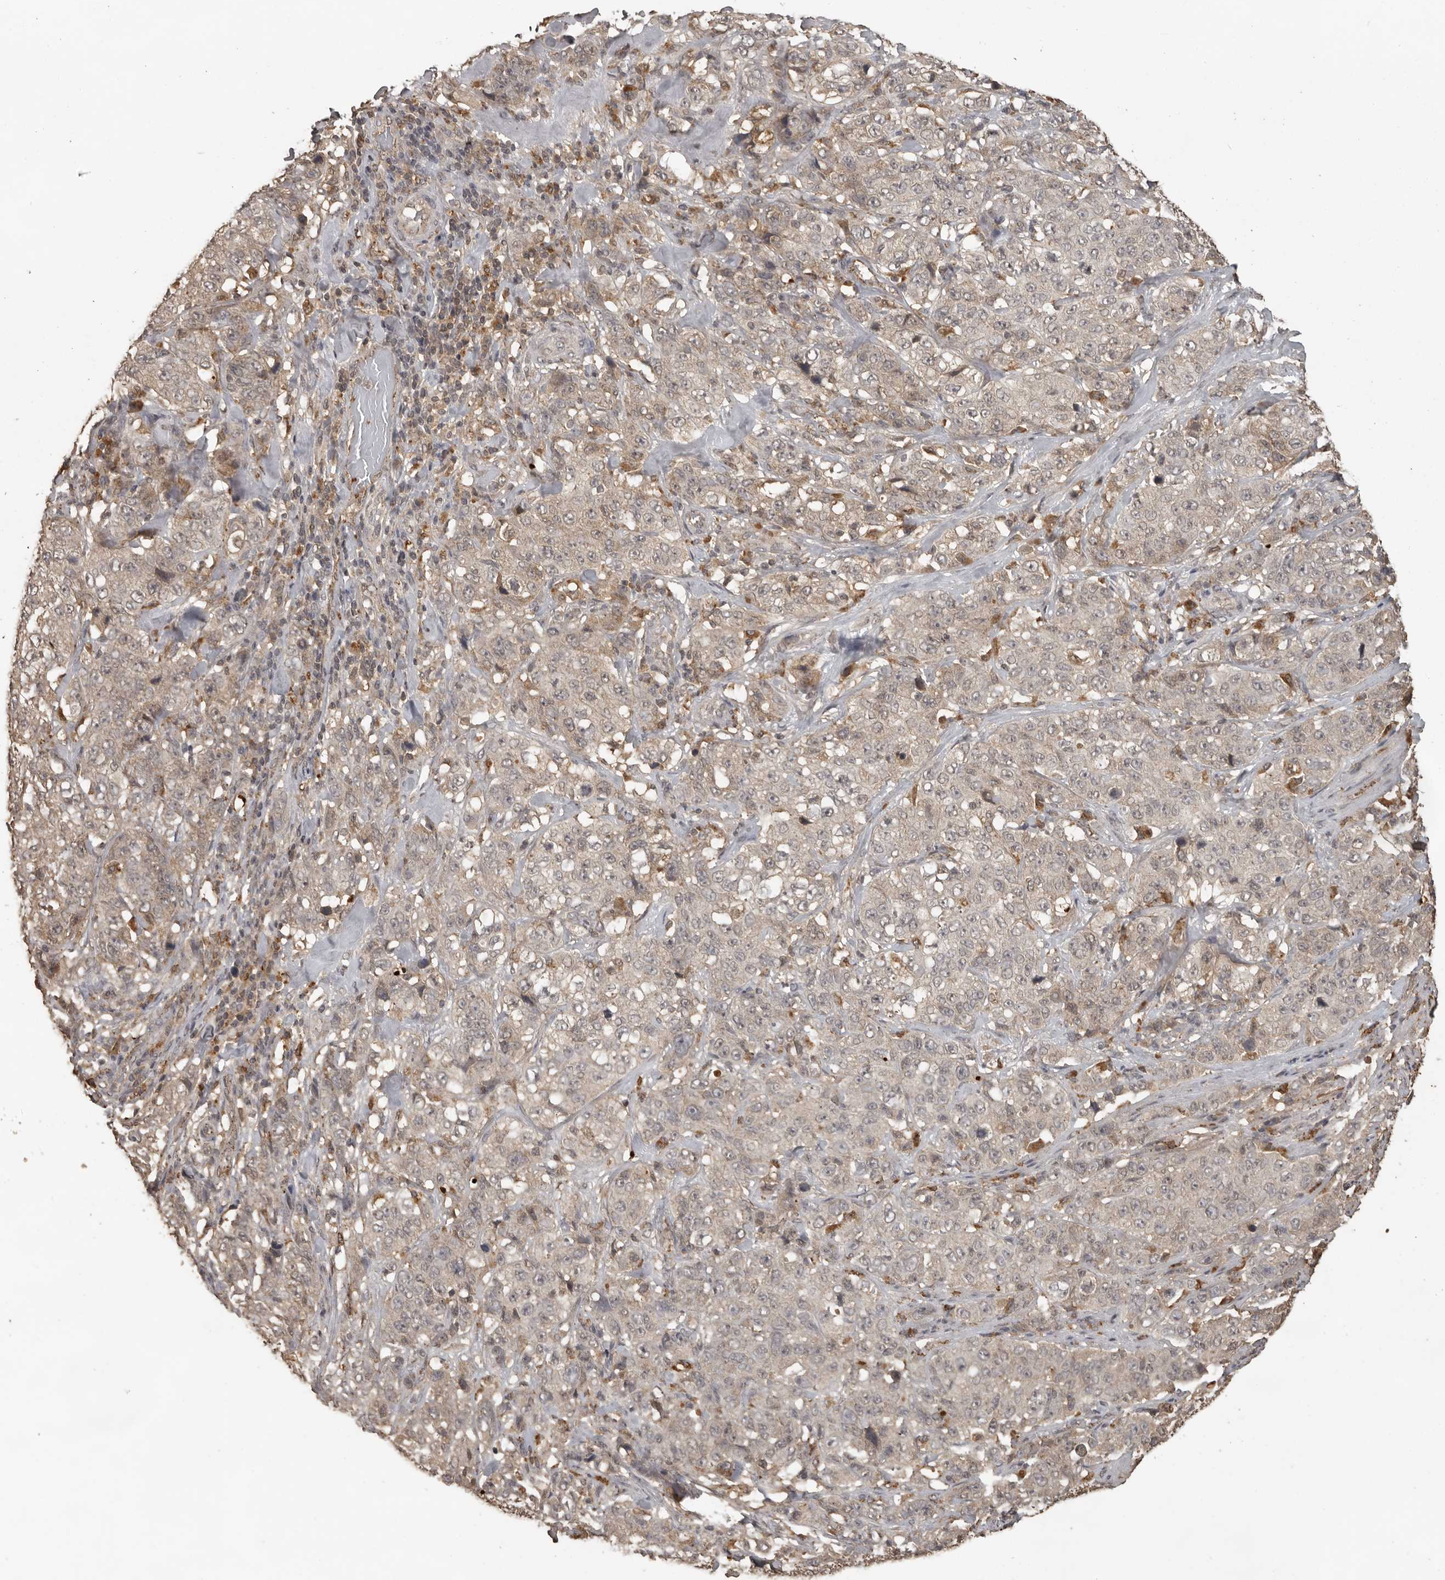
{"staining": {"intensity": "weak", "quantity": "<25%", "location": "cytoplasmic/membranous"}, "tissue": "stomach cancer", "cell_type": "Tumor cells", "image_type": "cancer", "snomed": [{"axis": "morphology", "description": "Adenocarcinoma, NOS"}, {"axis": "topography", "description": "Stomach"}], "caption": "High magnification brightfield microscopy of stomach adenocarcinoma stained with DAB (3,3'-diaminobenzidine) (brown) and counterstained with hematoxylin (blue): tumor cells show no significant positivity.", "gene": "CTF1", "patient": {"sex": "male", "age": 48}}